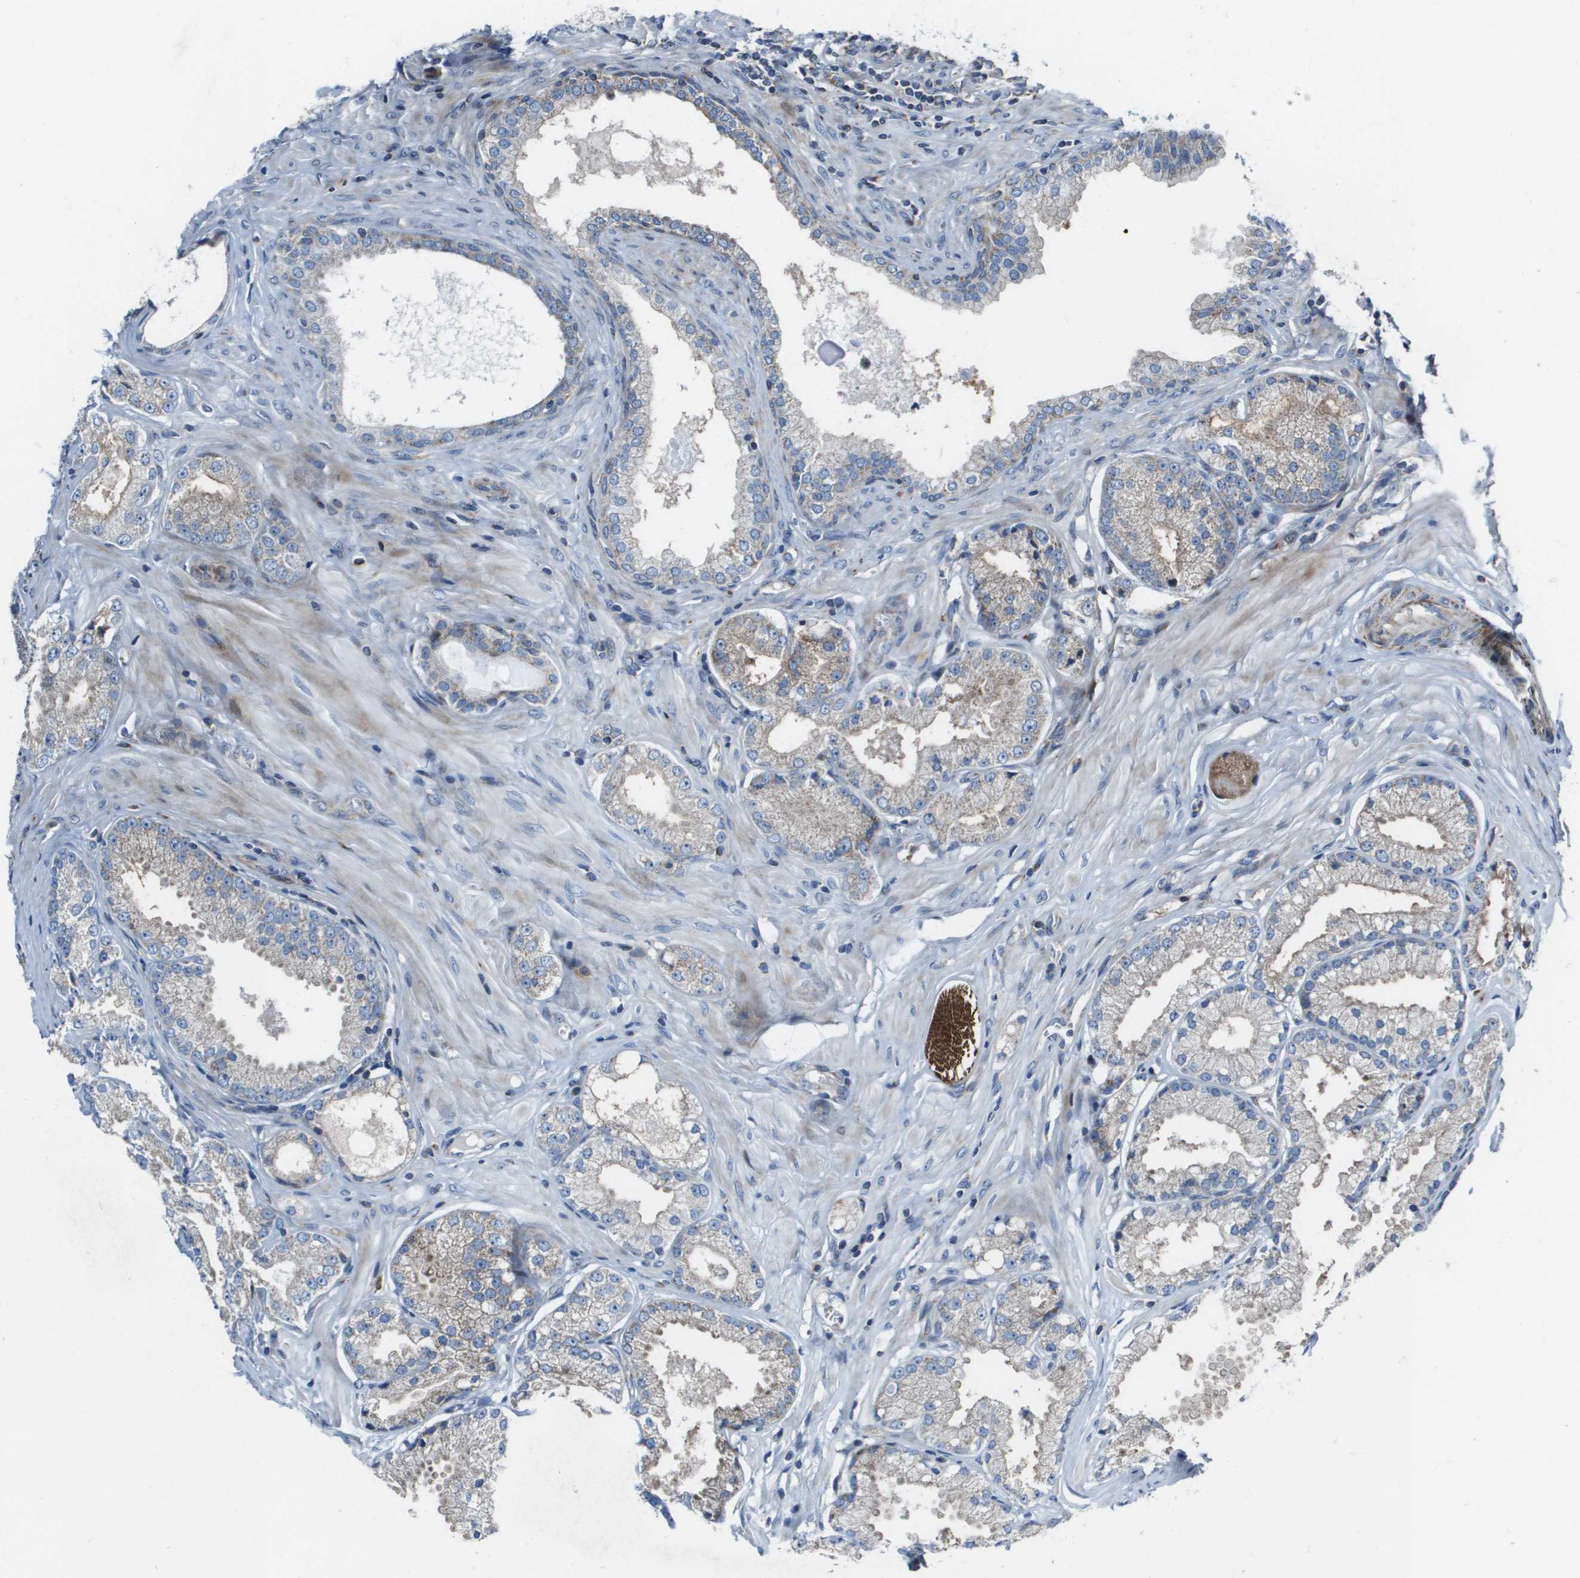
{"staining": {"intensity": "weak", "quantity": "25%-75%", "location": "cytoplasmic/membranous"}, "tissue": "prostate cancer", "cell_type": "Tumor cells", "image_type": "cancer", "snomed": [{"axis": "morphology", "description": "Adenocarcinoma, Low grade"}, {"axis": "topography", "description": "Prostate"}], "caption": "A high-resolution micrograph shows immunohistochemistry staining of low-grade adenocarcinoma (prostate), which displays weak cytoplasmic/membranous expression in approximately 25%-75% of tumor cells.", "gene": "MGAT3", "patient": {"sex": "male", "age": 57}}